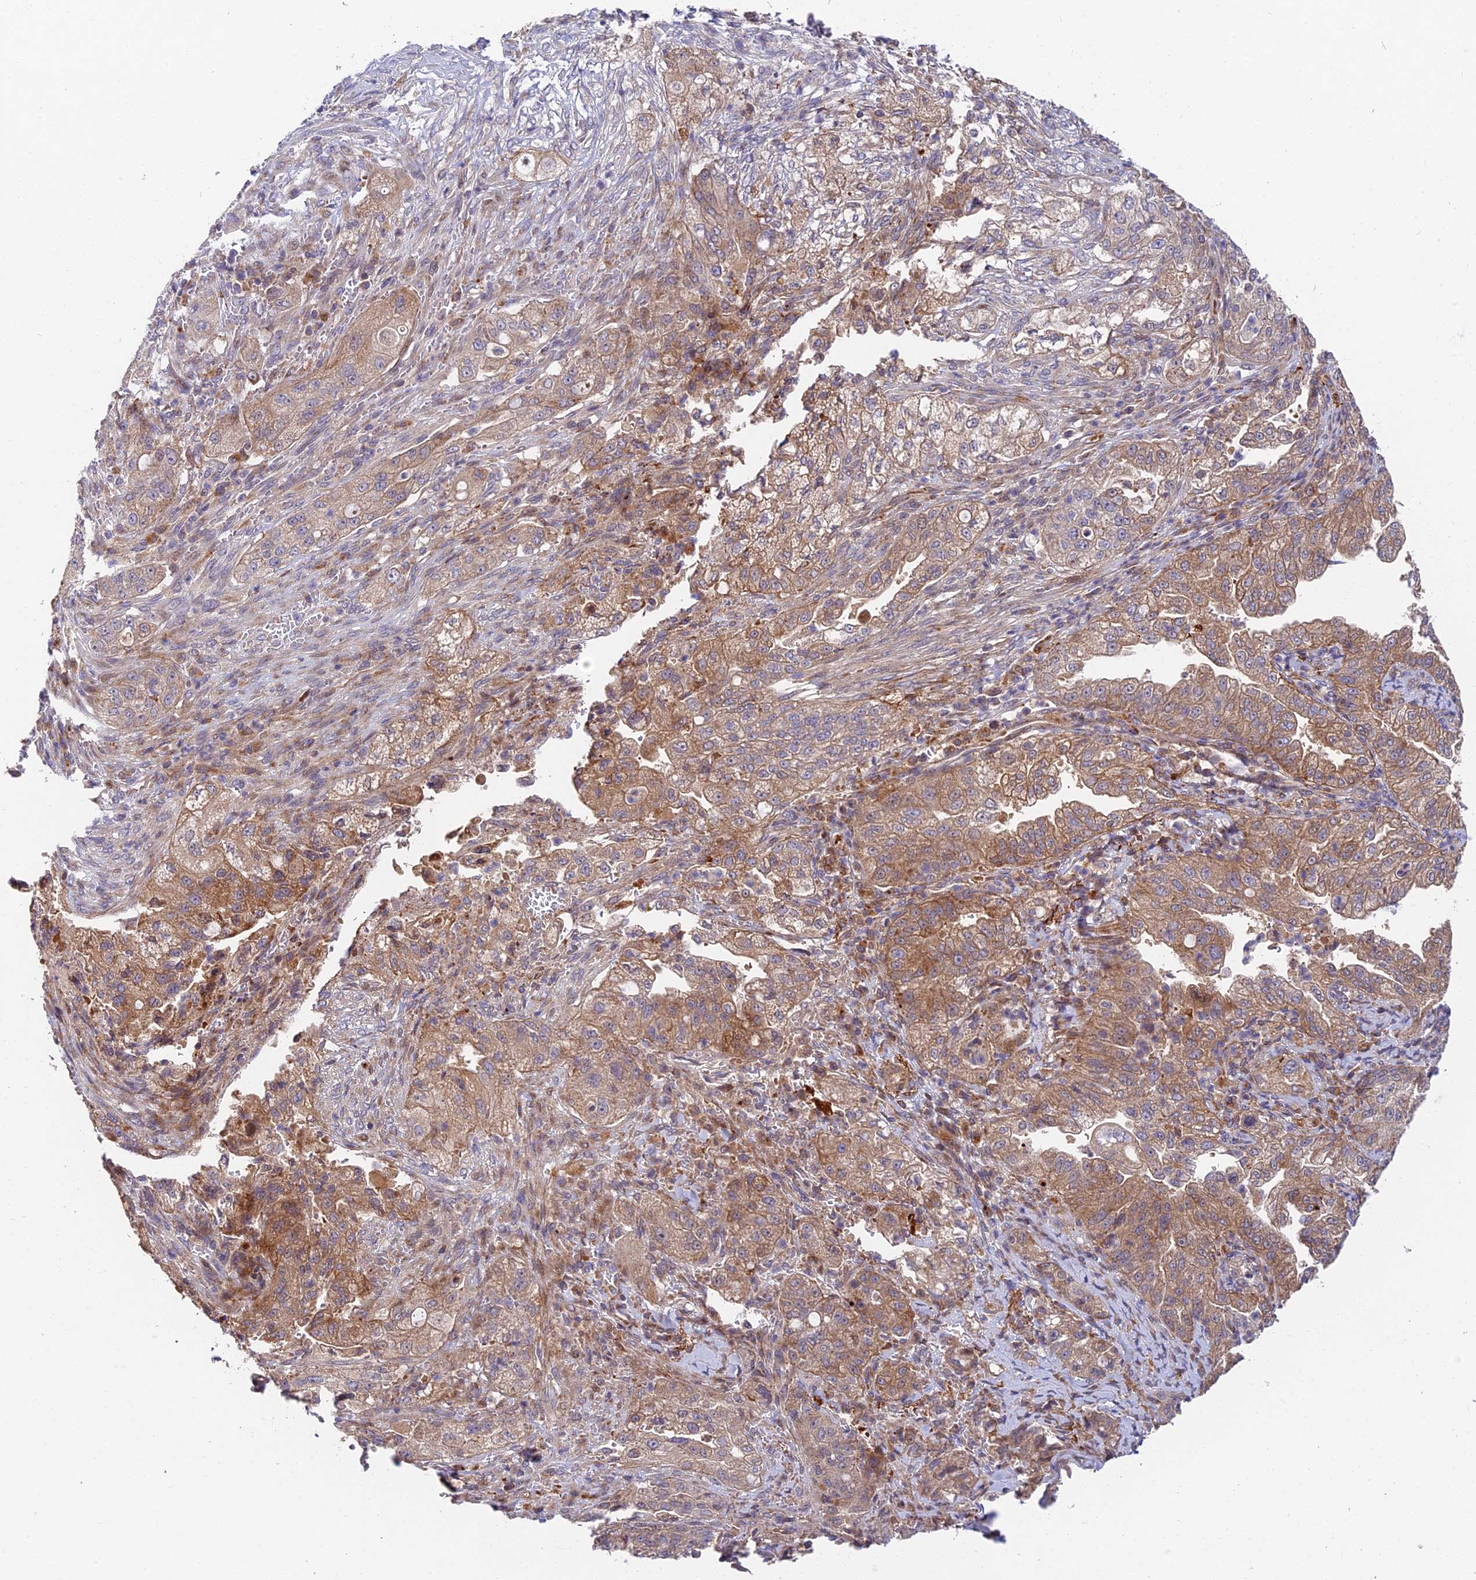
{"staining": {"intensity": "moderate", "quantity": "25%-75%", "location": "cytoplasmic/membranous"}, "tissue": "pancreatic cancer", "cell_type": "Tumor cells", "image_type": "cancer", "snomed": [{"axis": "morphology", "description": "Adenocarcinoma, NOS"}, {"axis": "topography", "description": "Pancreas"}], "caption": "Human adenocarcinoma (pancreatic) stained with a protein marker reveals moderate staining in tumor cells.", "gene": "FUOM", "patient": {"sex": "female", "age": 78}}